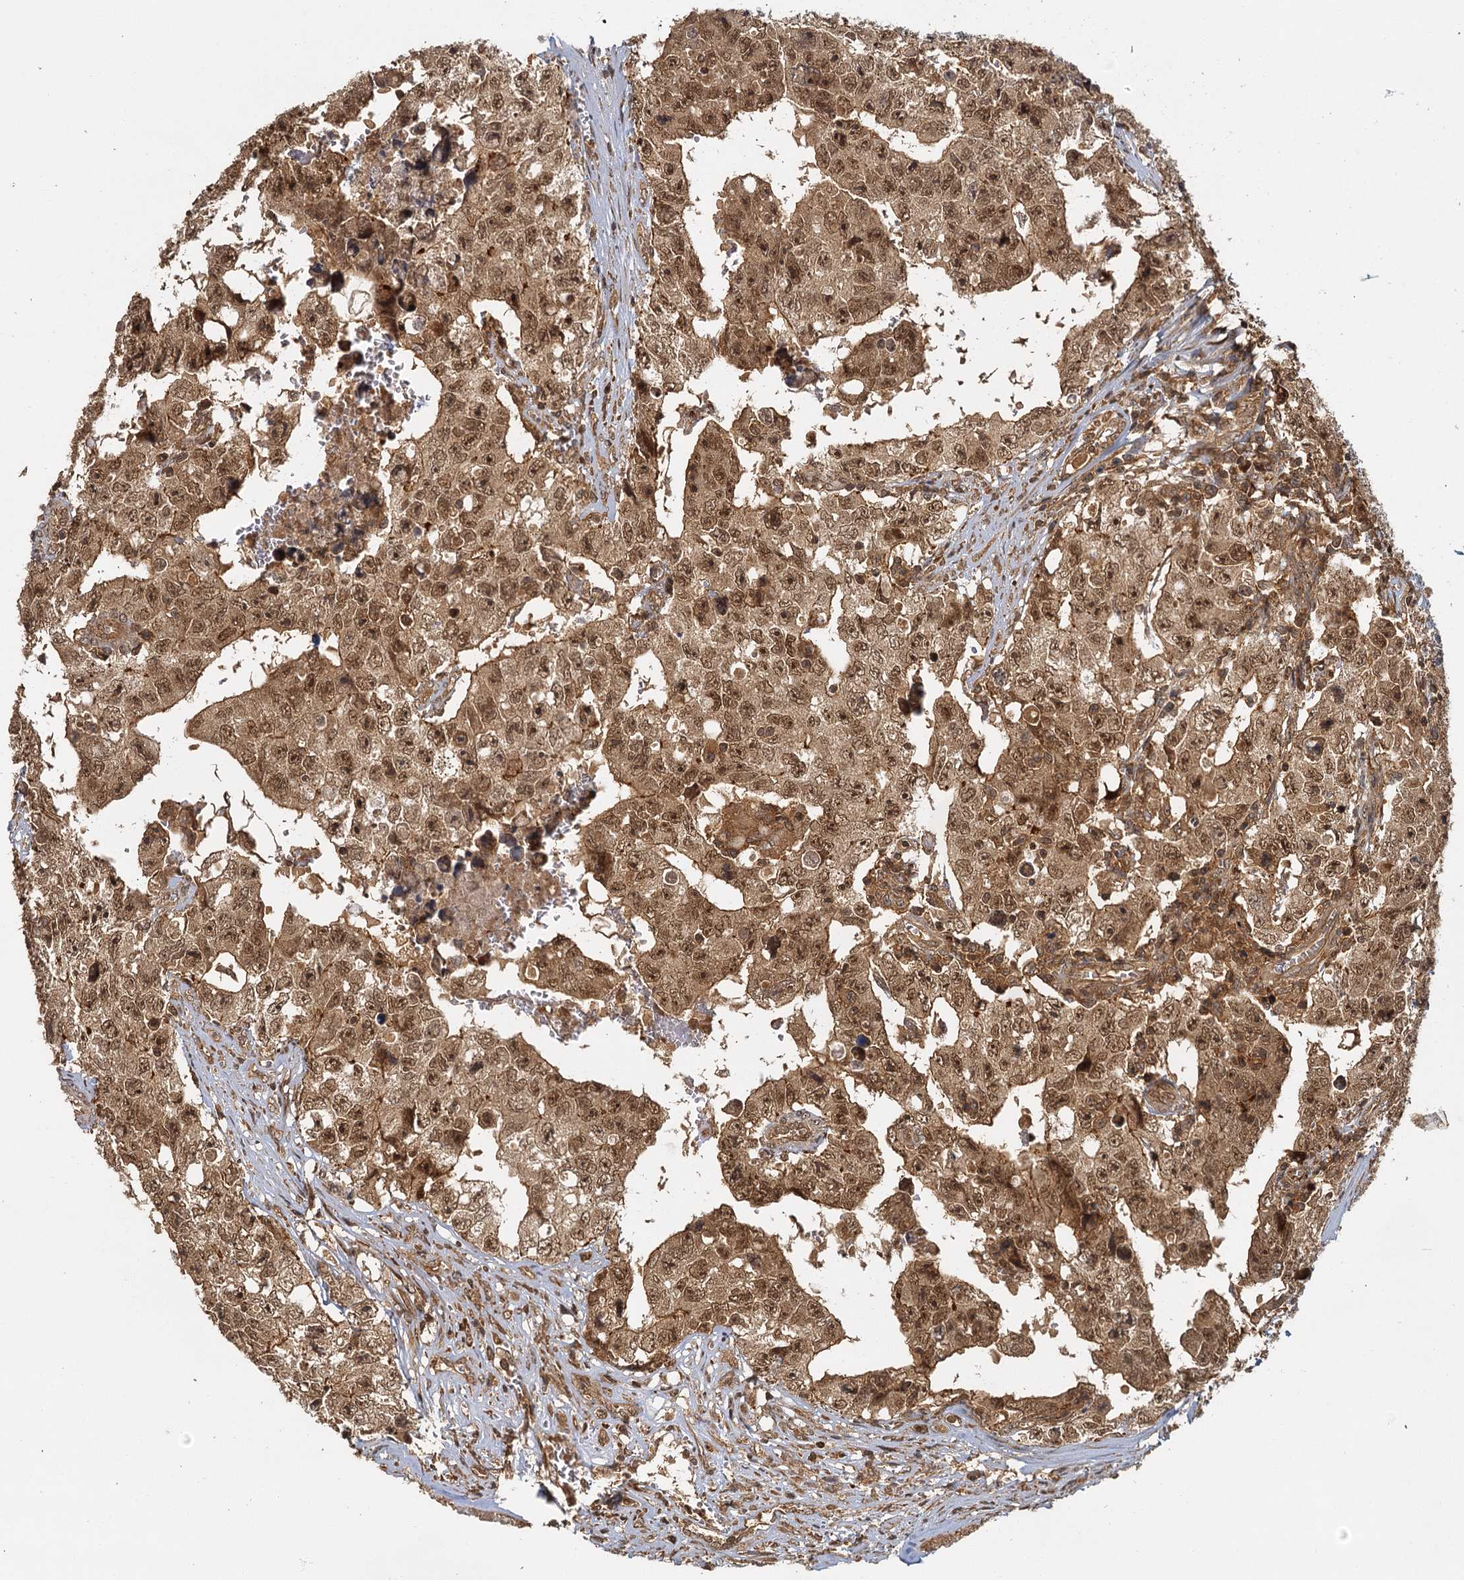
{"staining": {"intensity": "moderate", "quantity": ">75%", "location": "cytoplasmic/membranous,nuclear"}, "tissue": "testis cancer", "cell_type": "Tumor cells", "image_type": "cancer", "snomed": [{"axis": "morphology", "description": "Carcinoma, Embryonal, NOS"}, {"axis": "topography", "description": "Testis"}], "caption": "Testis cancer (embryonal carcinoma) stained with a brown dye reveals moderate cytoplasmic/membranous and nuclear positive staining in approximately >75% of tumor cells.", "gene": "ZNF549", "patient": {"sex": "male", "age": 17}}